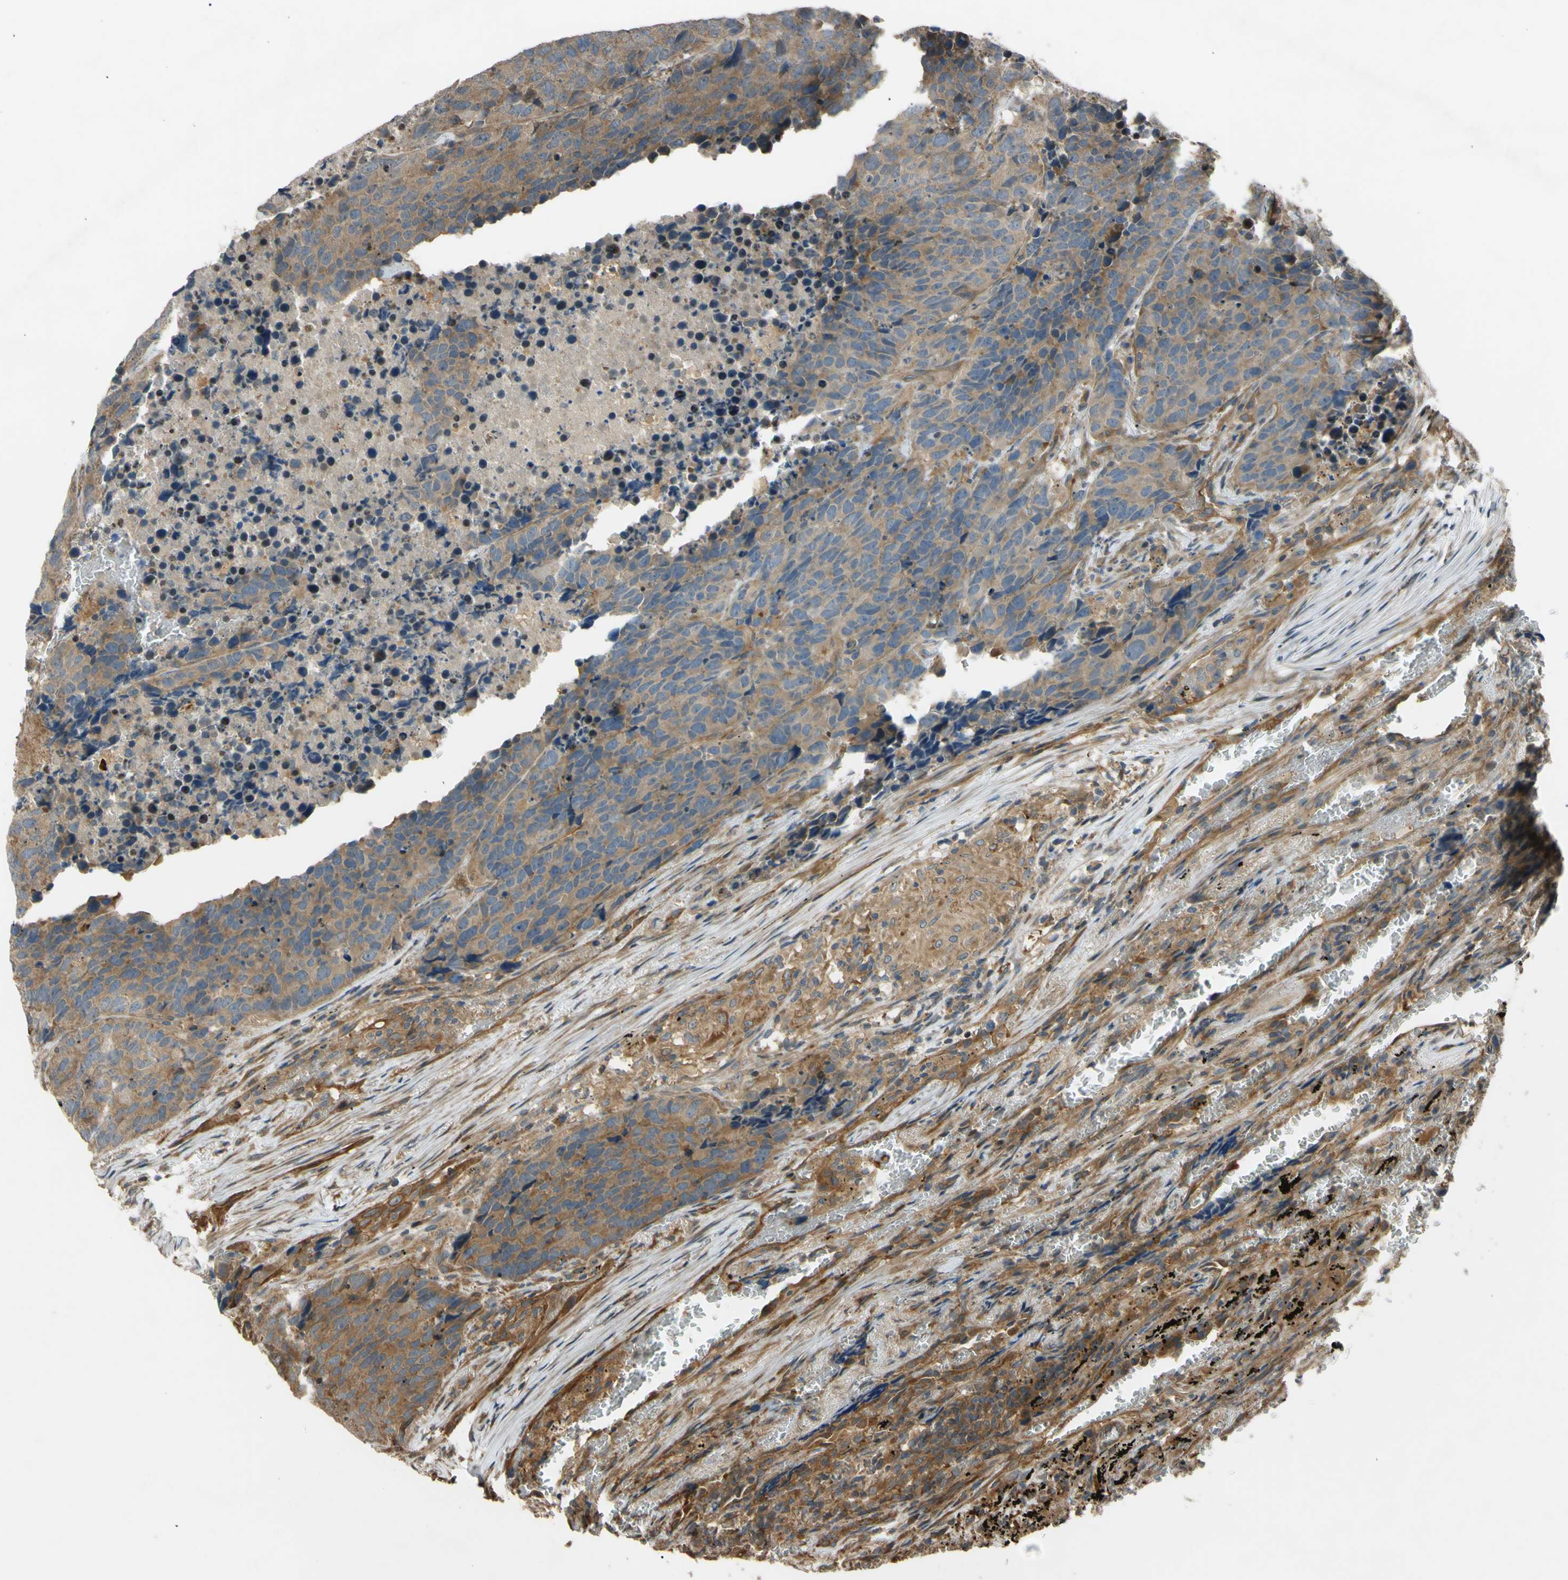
{"staining": {"intensity": "moderate", "quantity": ">75%", "location": "cytoplasmic/membranous"}, "tissue": "carcinoid", "cell_type": "Tumor cells", "image_type": "cancer", "snomed": [{"axis": "morphology", "description": "Carcinoid, malignant, NOS"}, {"axis": "topography", "description": "Lung"}], "caption": "About >75% of tumor cells in carcinoid (malignant) demonstrate moderate cytoplasmic/membranous protein expression as visualized by brown immunohistochemical staining.", "gene": "FLII", "patient": {"sex": "male", "age": 60}}